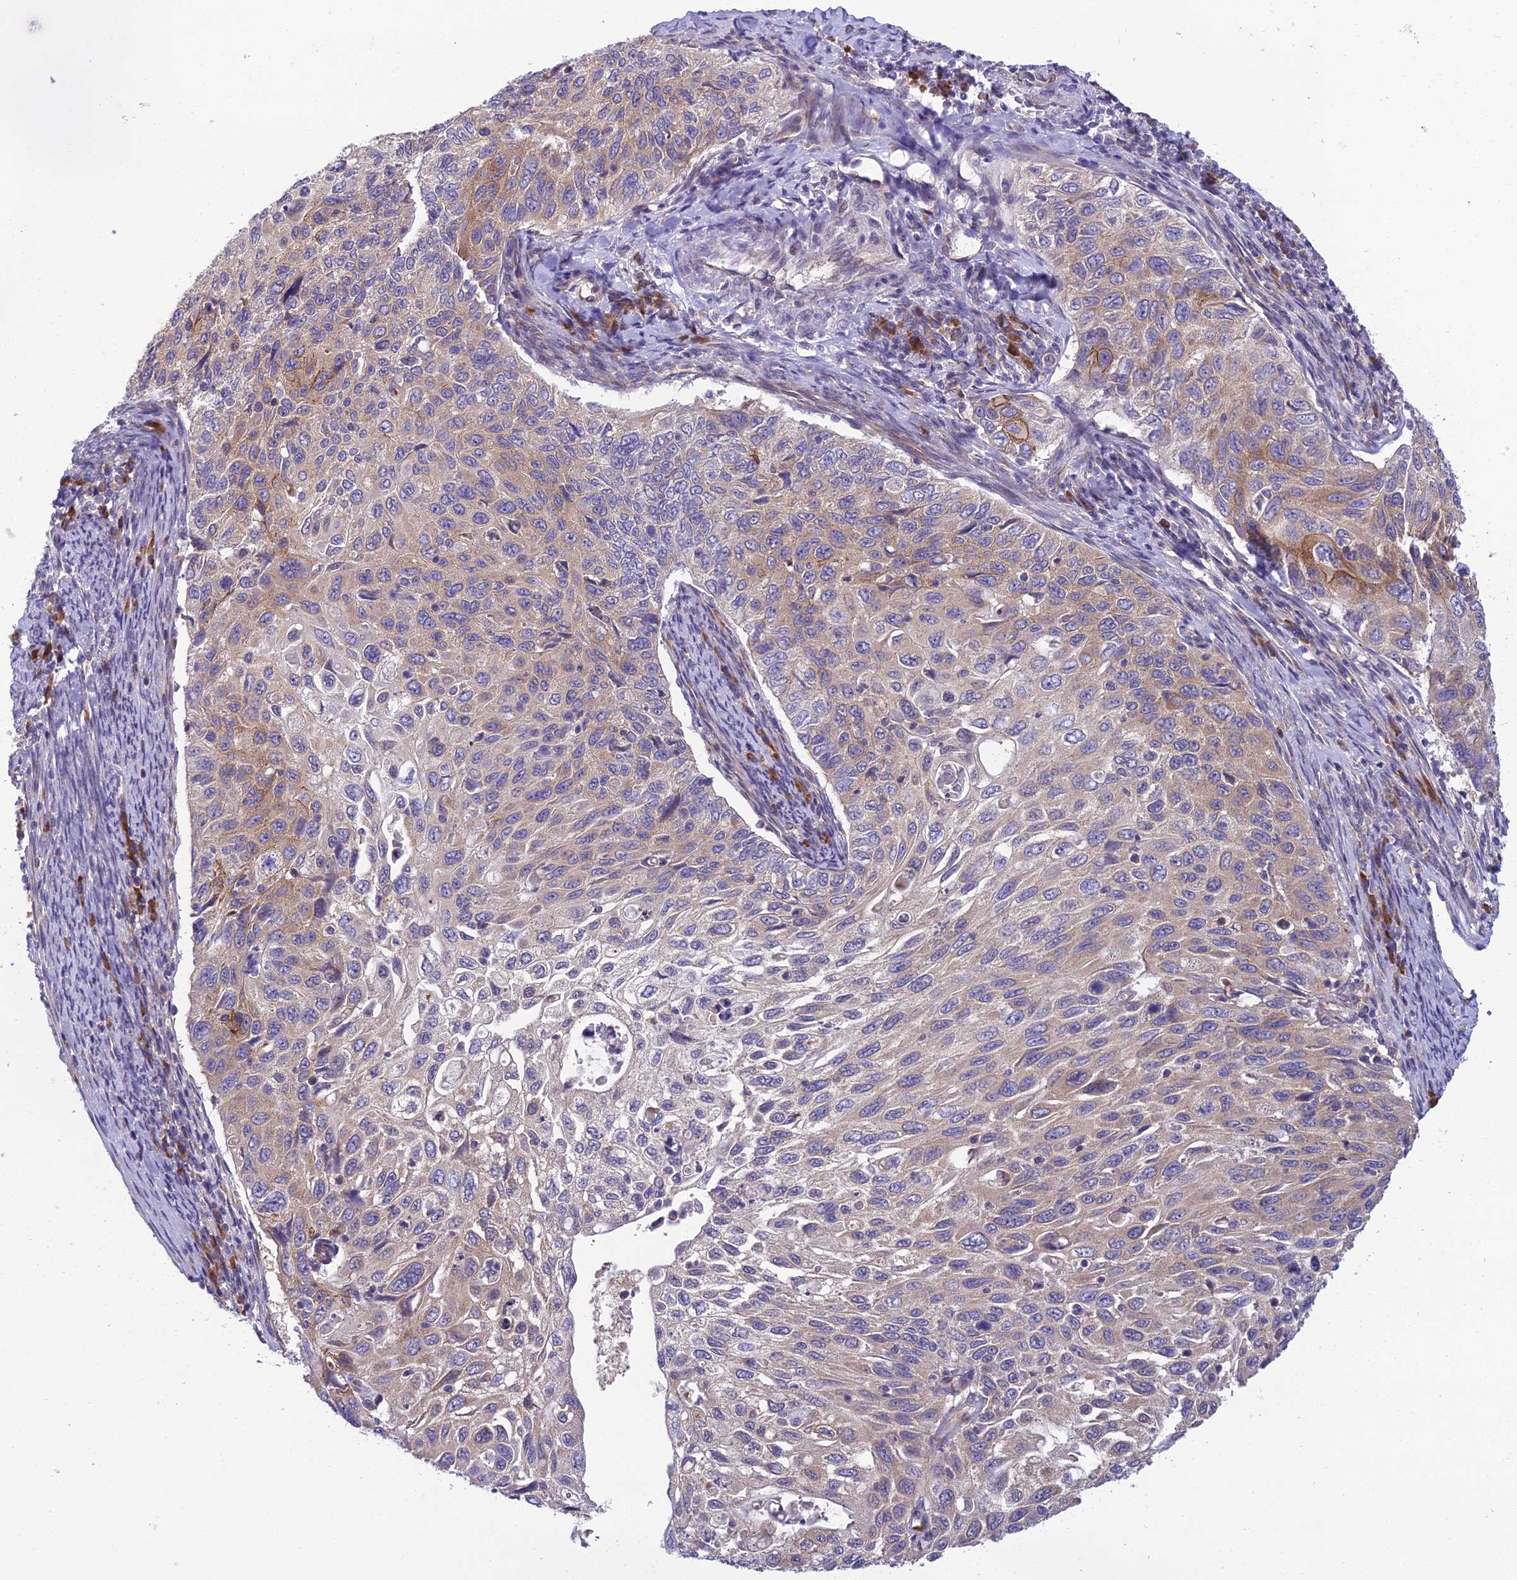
{"staining": {"intensity": "moderate", "quantity": "<25%", "location": "cytoplasmic/membranous"}, "tissue": "cervical cancer", "cell_type": "Tumor cells", "image_type": "cancer", "snomed": [{"axis": "morphology", "description": "Squamous cell carcinoma, NOS"}, {"axis": "topography", "description": "Cervix"}], "caption": "Immunohistochemical staining of squamous cell carcinoma (cervical) exhibits low levels of moderate cytoplasmic/membranous protein expression in about <25% of tumor cells. (Brightfield microscopy of DAB IHC at high magnification).", "gene": "CLCN7", "patient": {"sex": "female", "age": 70}}